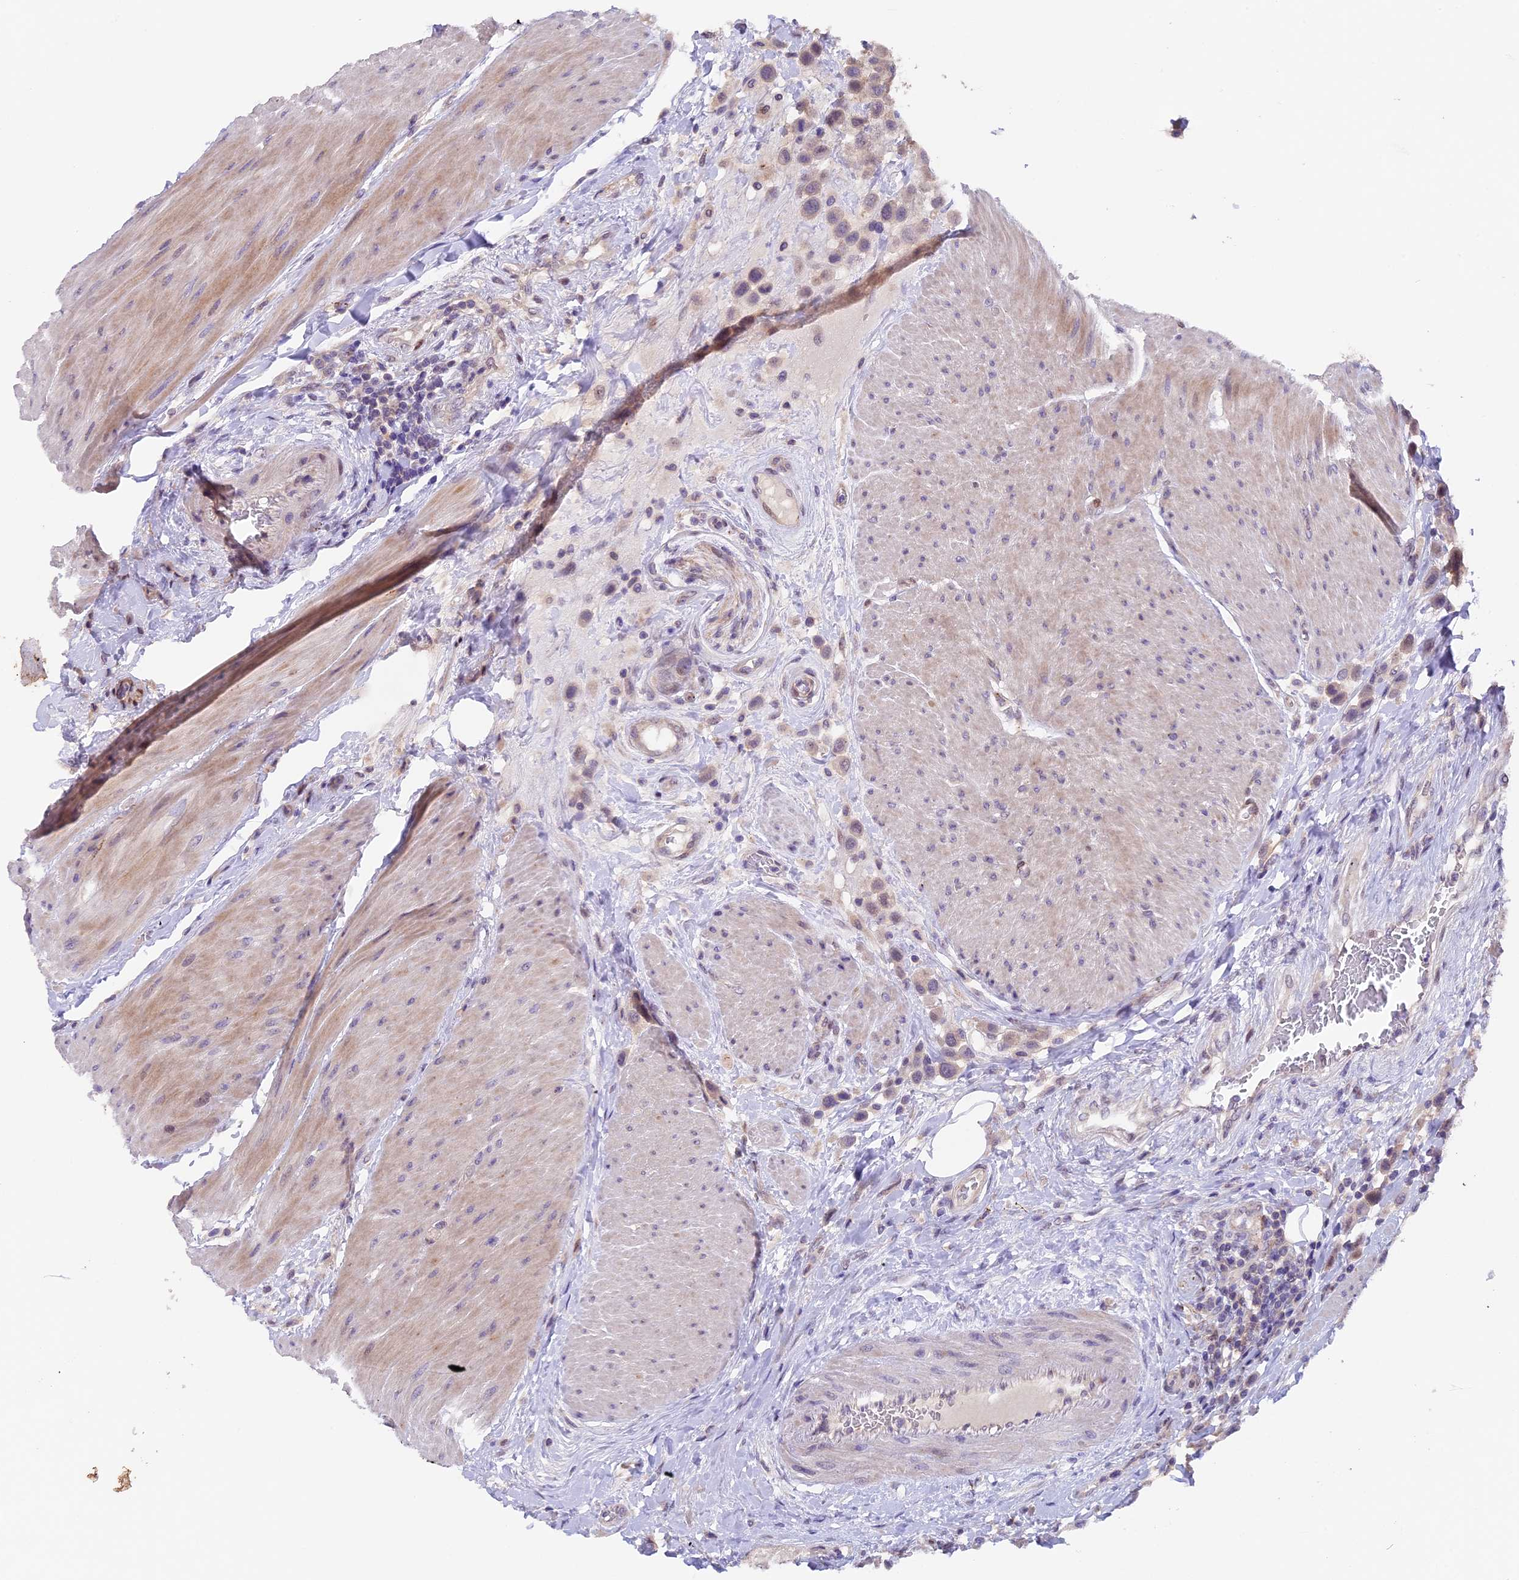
{"staining": {"intensity": "negative", "quantity": "none", "location": "none"}, "tissue": "urothelial cancer", "cell_type": "Tumor cells", "image_type": "cancer", "snomed": [{"axis": "morphology", "description": "Urothelial carcinoma, High grade"}, {"axis": "topography", "description": "Urinary bladder"}], "caption": "IHC photomicrograph of neoplastic tissue: high-grade urothelial carcinoma stained with DAB (3,3'-diaminobenzidine) demonstrates no significant protein expression in tumor cells.", "gene": "NCK2", "patient": {"sex": "male", "age": 50}}